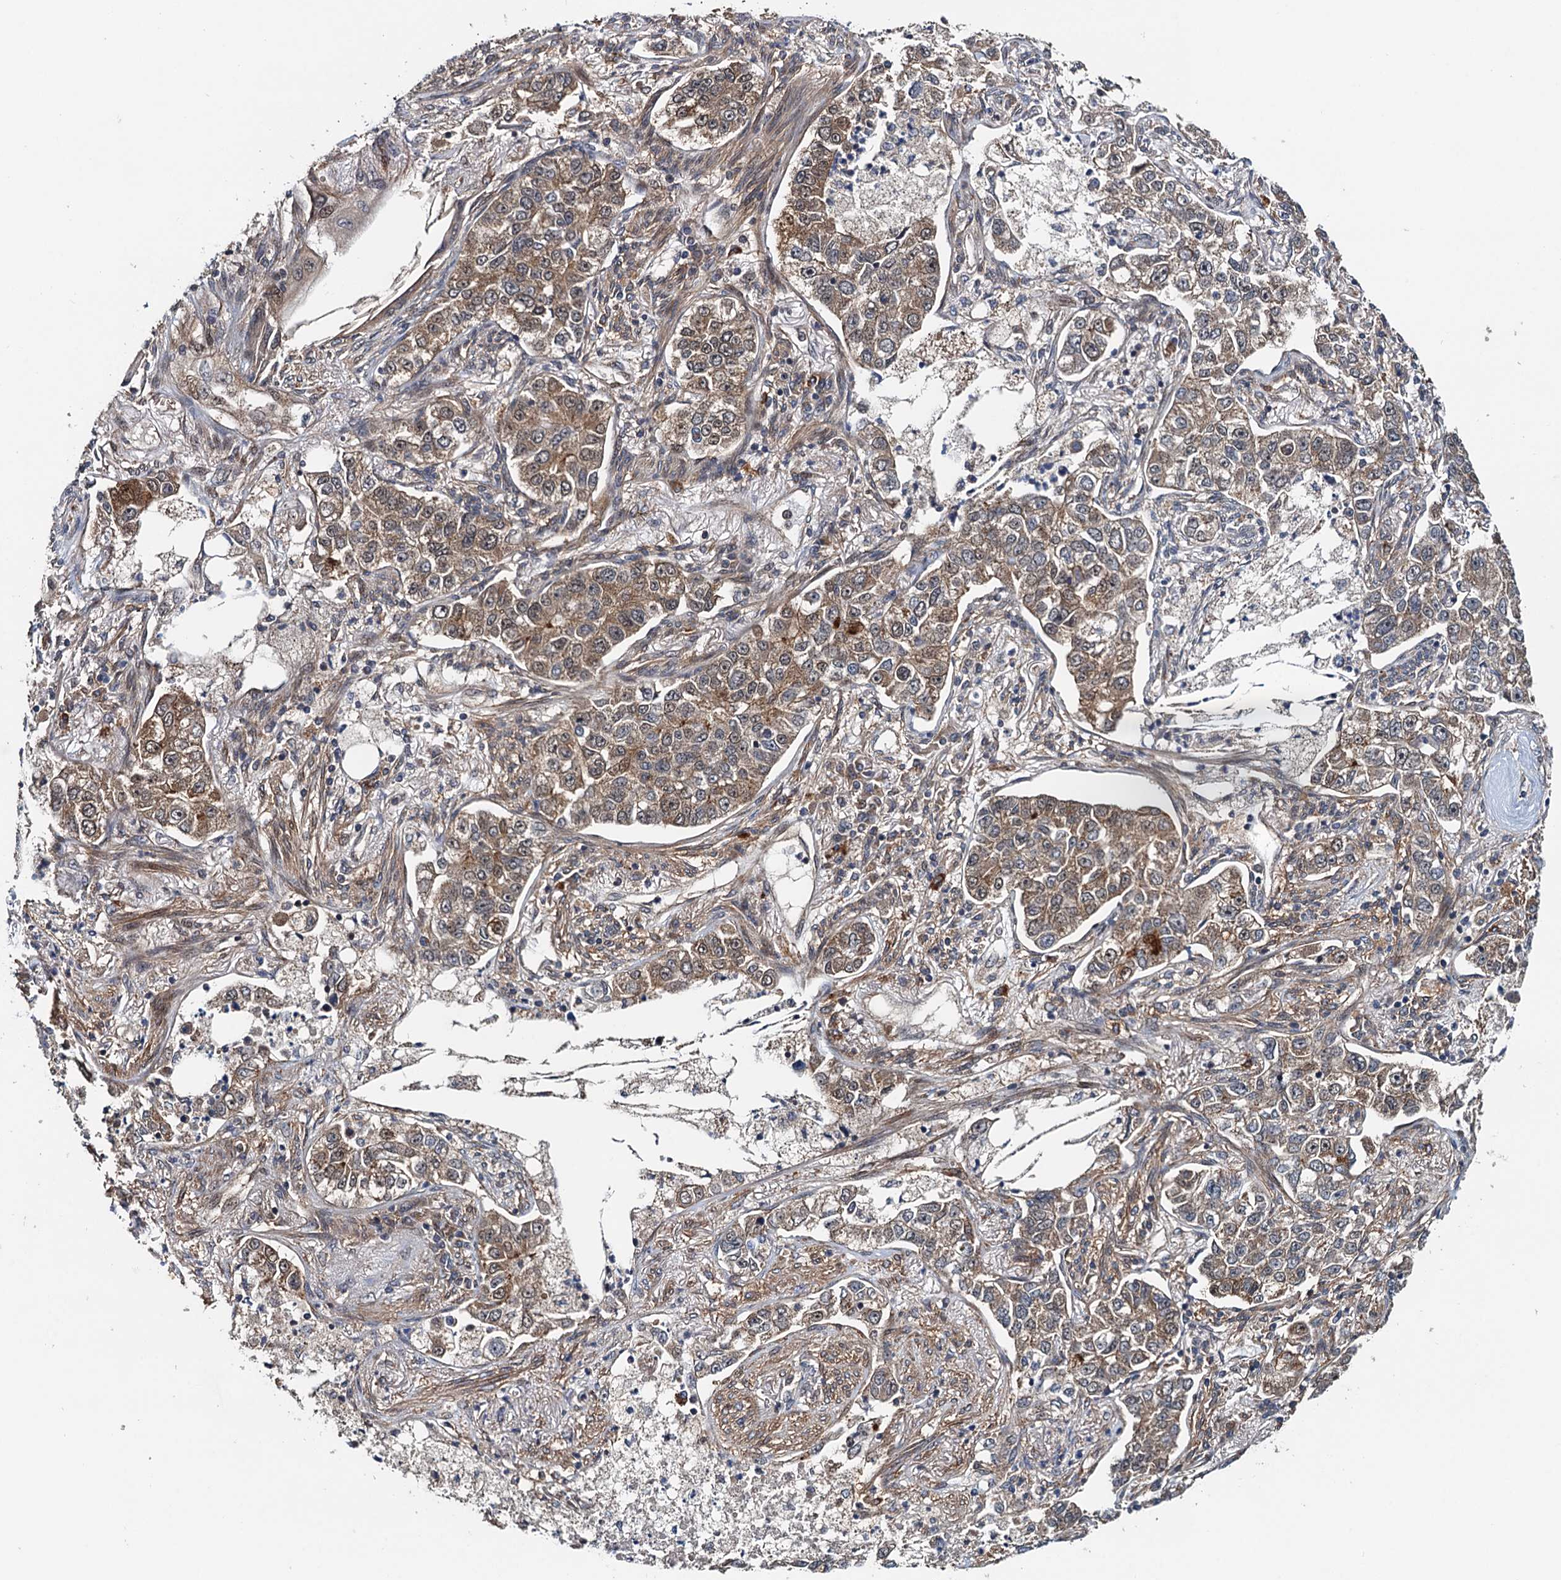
{"staining": {"intensity": "strong", "quantity": "25%-75%", "location": "cytoplasmic/membranous"}, "tissue": "lung cancer", "cell_type": "Tumor cells", "image_type": "cancer", "snomed": [{"axis": "morphology", "description": "Adenocarcinoma, NOS"}, {"axis": "topography", "description": "Lung"}], "caption": "Immunohistochemical staining of adenocarcinoma (lung) exhibits strong cytoplasmic/membranous protein positivity in approximately 25%-75% of tumor cells.", "gene": "AAGAB", "patient": {"sex": "male", "age": 49}}